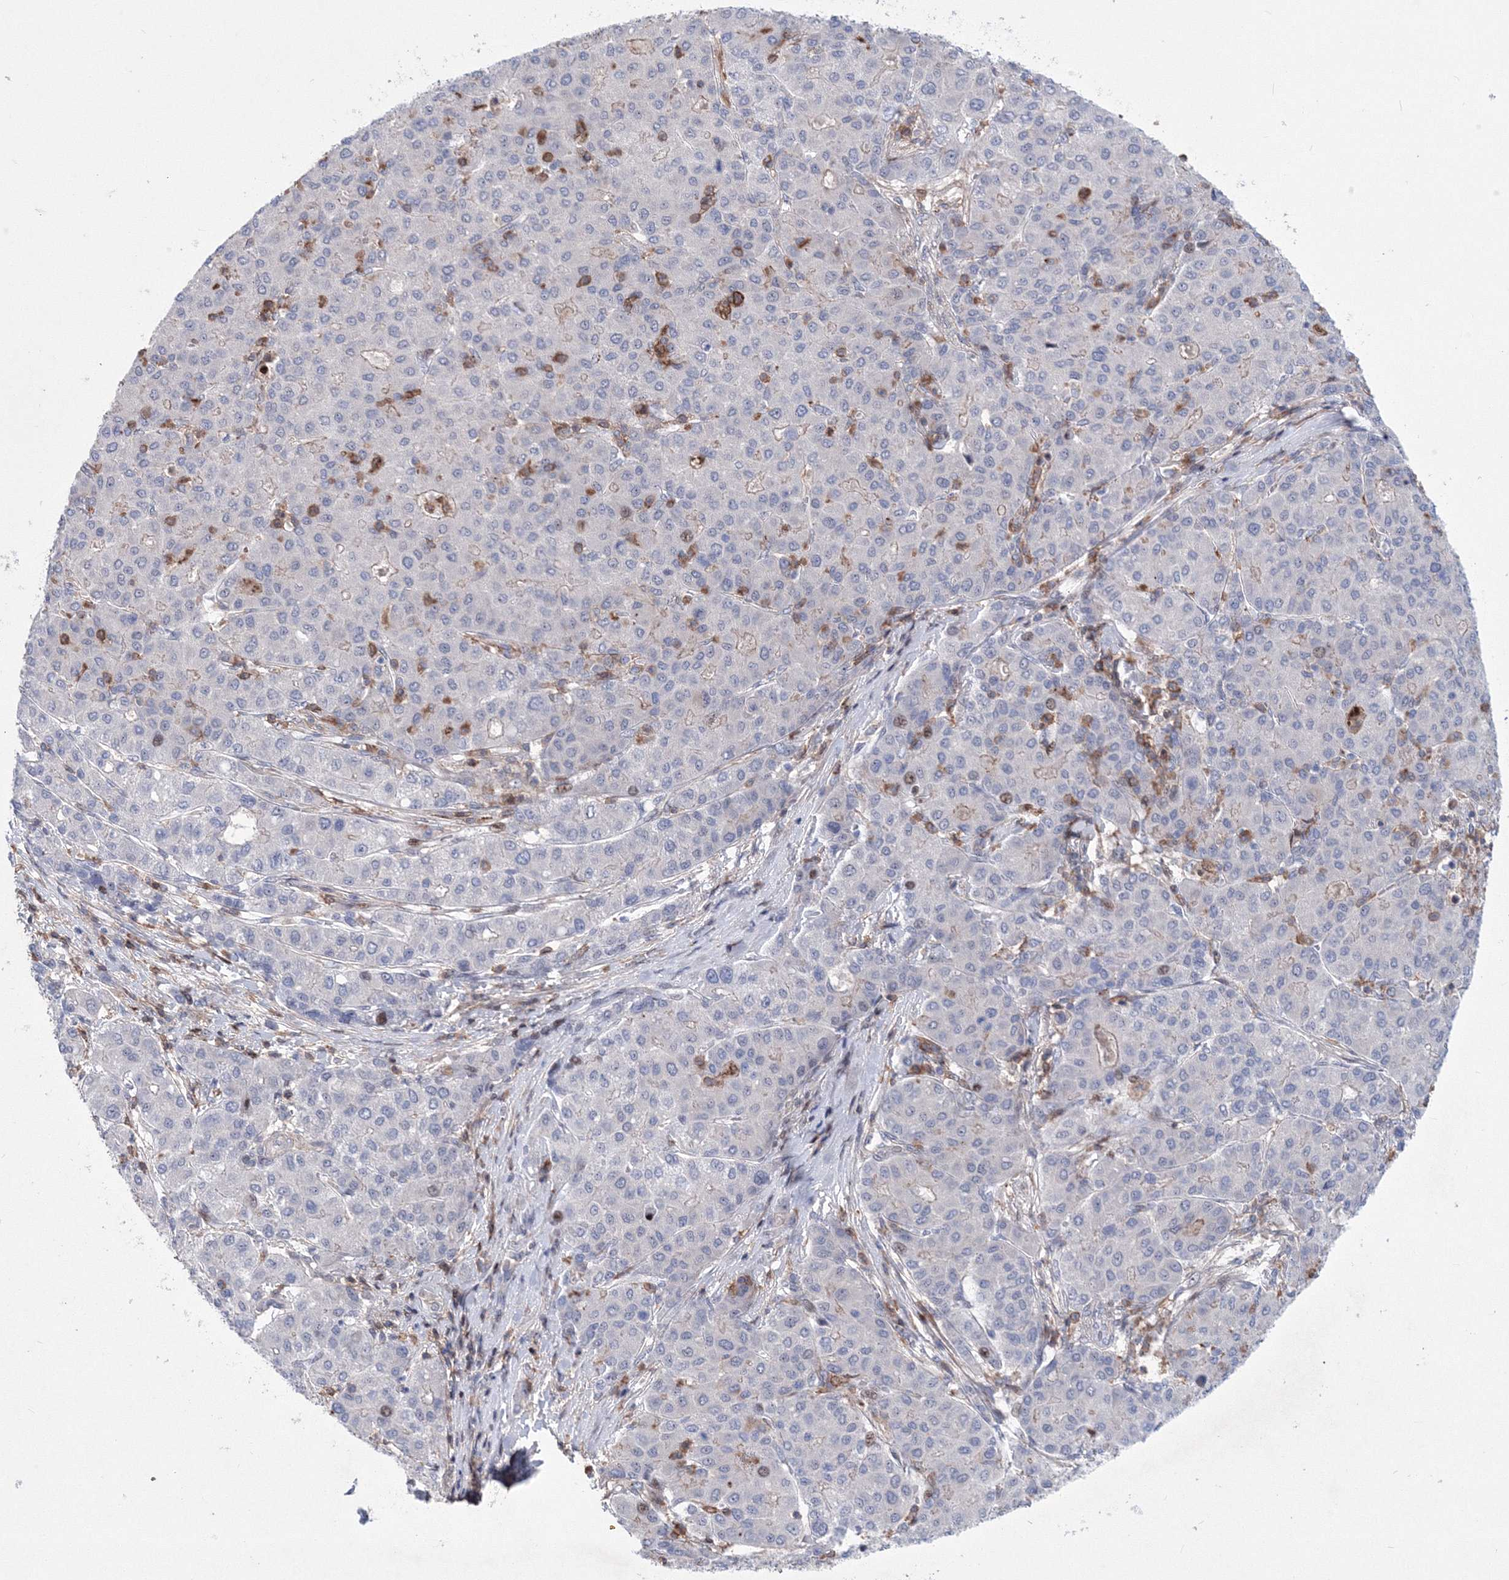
{"staining": {"intensity": "negative", "quantity": "none", "location": "none"}, "tissue": "liver cancer", "cell_type": "Tumor cells", "image_type": "cancer", "snomed": [{"axis": "morphology", "description": "Carcinoma, Hepatocellular, NOS"}, {"axis": "topography", "description": "Liver"}], "caption": "A photomicrograph of hepatocellular carcinoma (liver) stained for a protein exhibits no brown staining in tumor cells.", "gene": "RNPEPL1", "patient": {"sex": "male", "age": 65}}